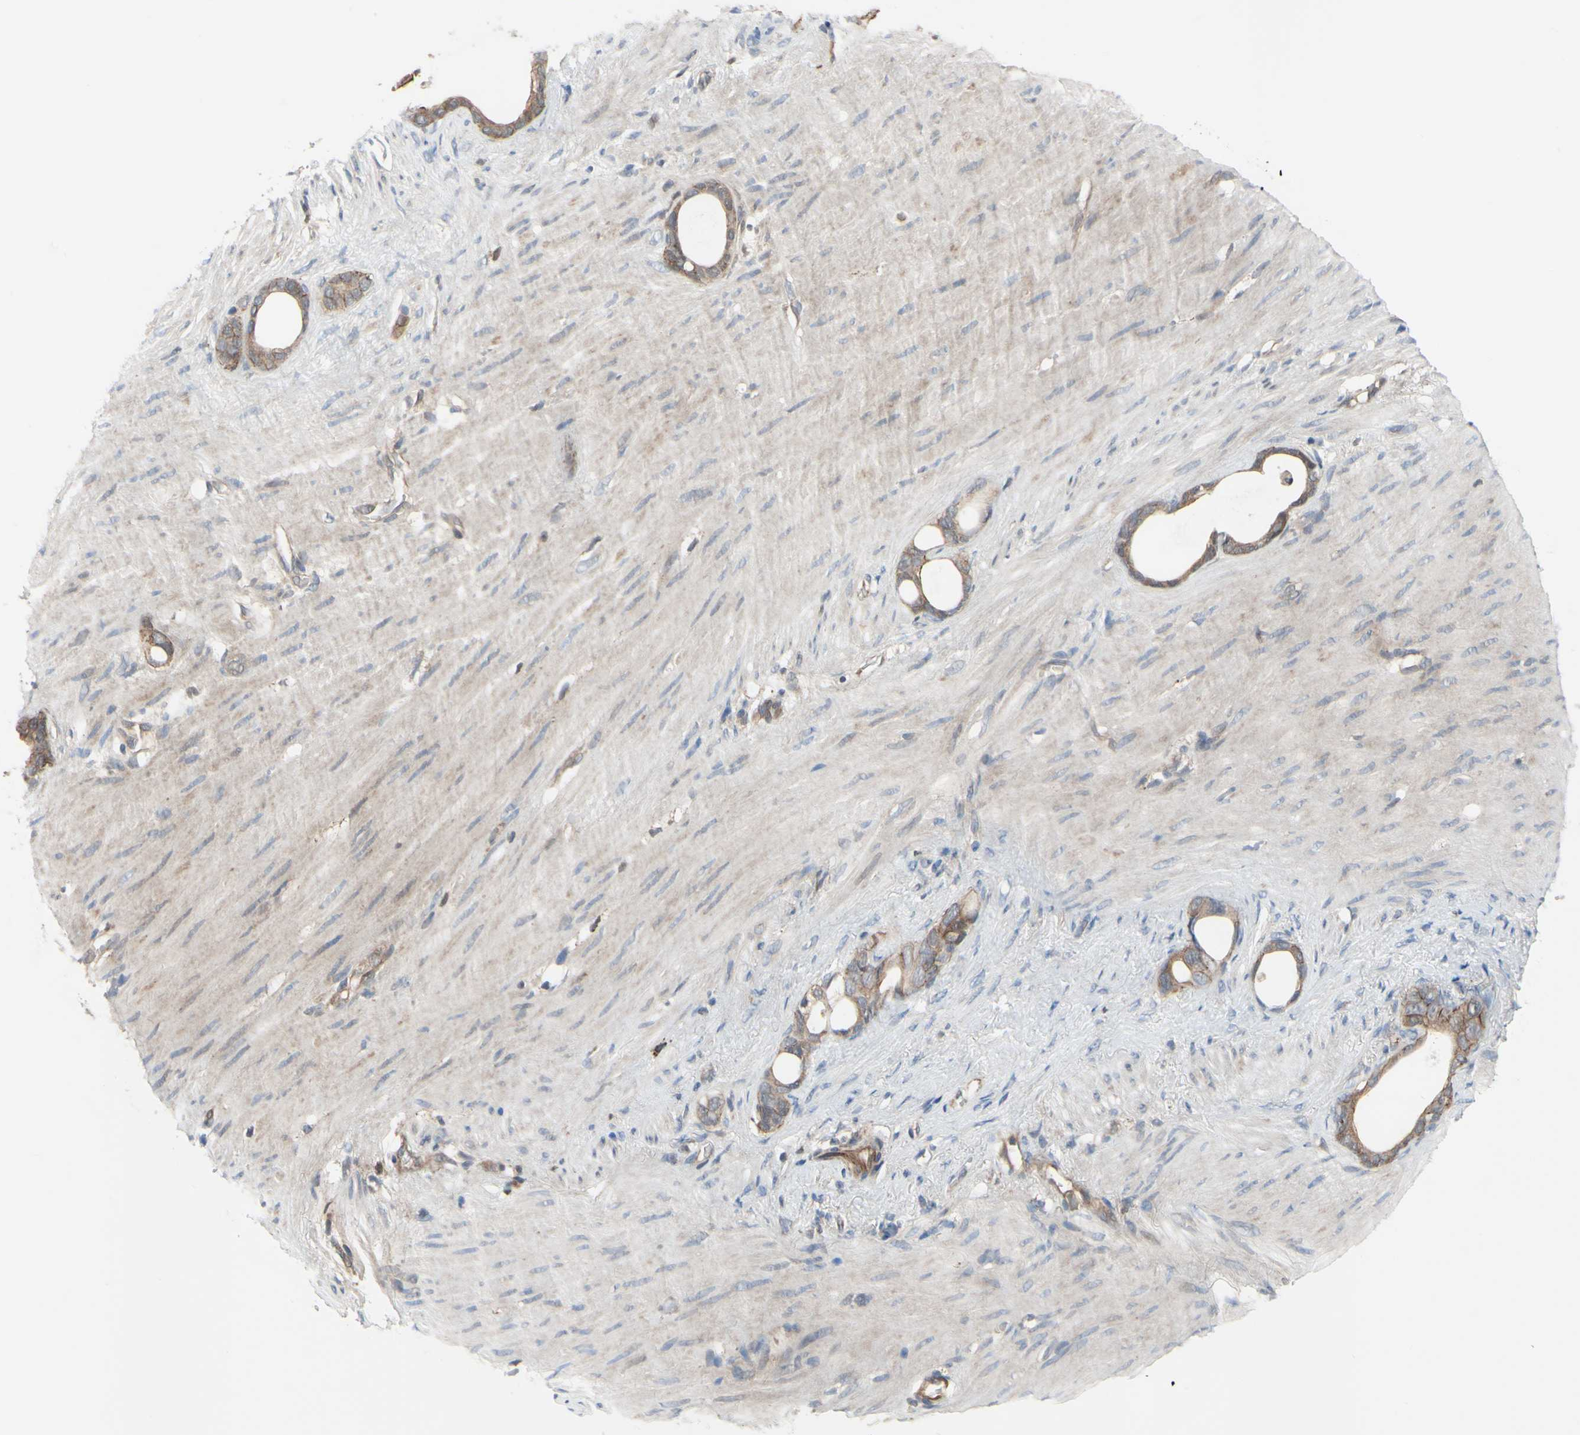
{"staining": {"intensity": "moderate", "quantity": ">75%", "location": "cytoplasmic/membranous"}, "tissue": "stomach cancer", "cell_type": "Tumor cells", "image_type": "cancer", "snomed": [{"axis": "morphology", "description": "Adenocarcinoma, NOS"}, {"axis": "topography", "description": "Stomach"}], "caption": "Tumor cells display medium levels of moderate cytoplasmic/membranous expression in about >75% of cells in stomach adenocarcinoma.", "gene": "XIAP", "patient": {"sex": "female", "age": 75}}